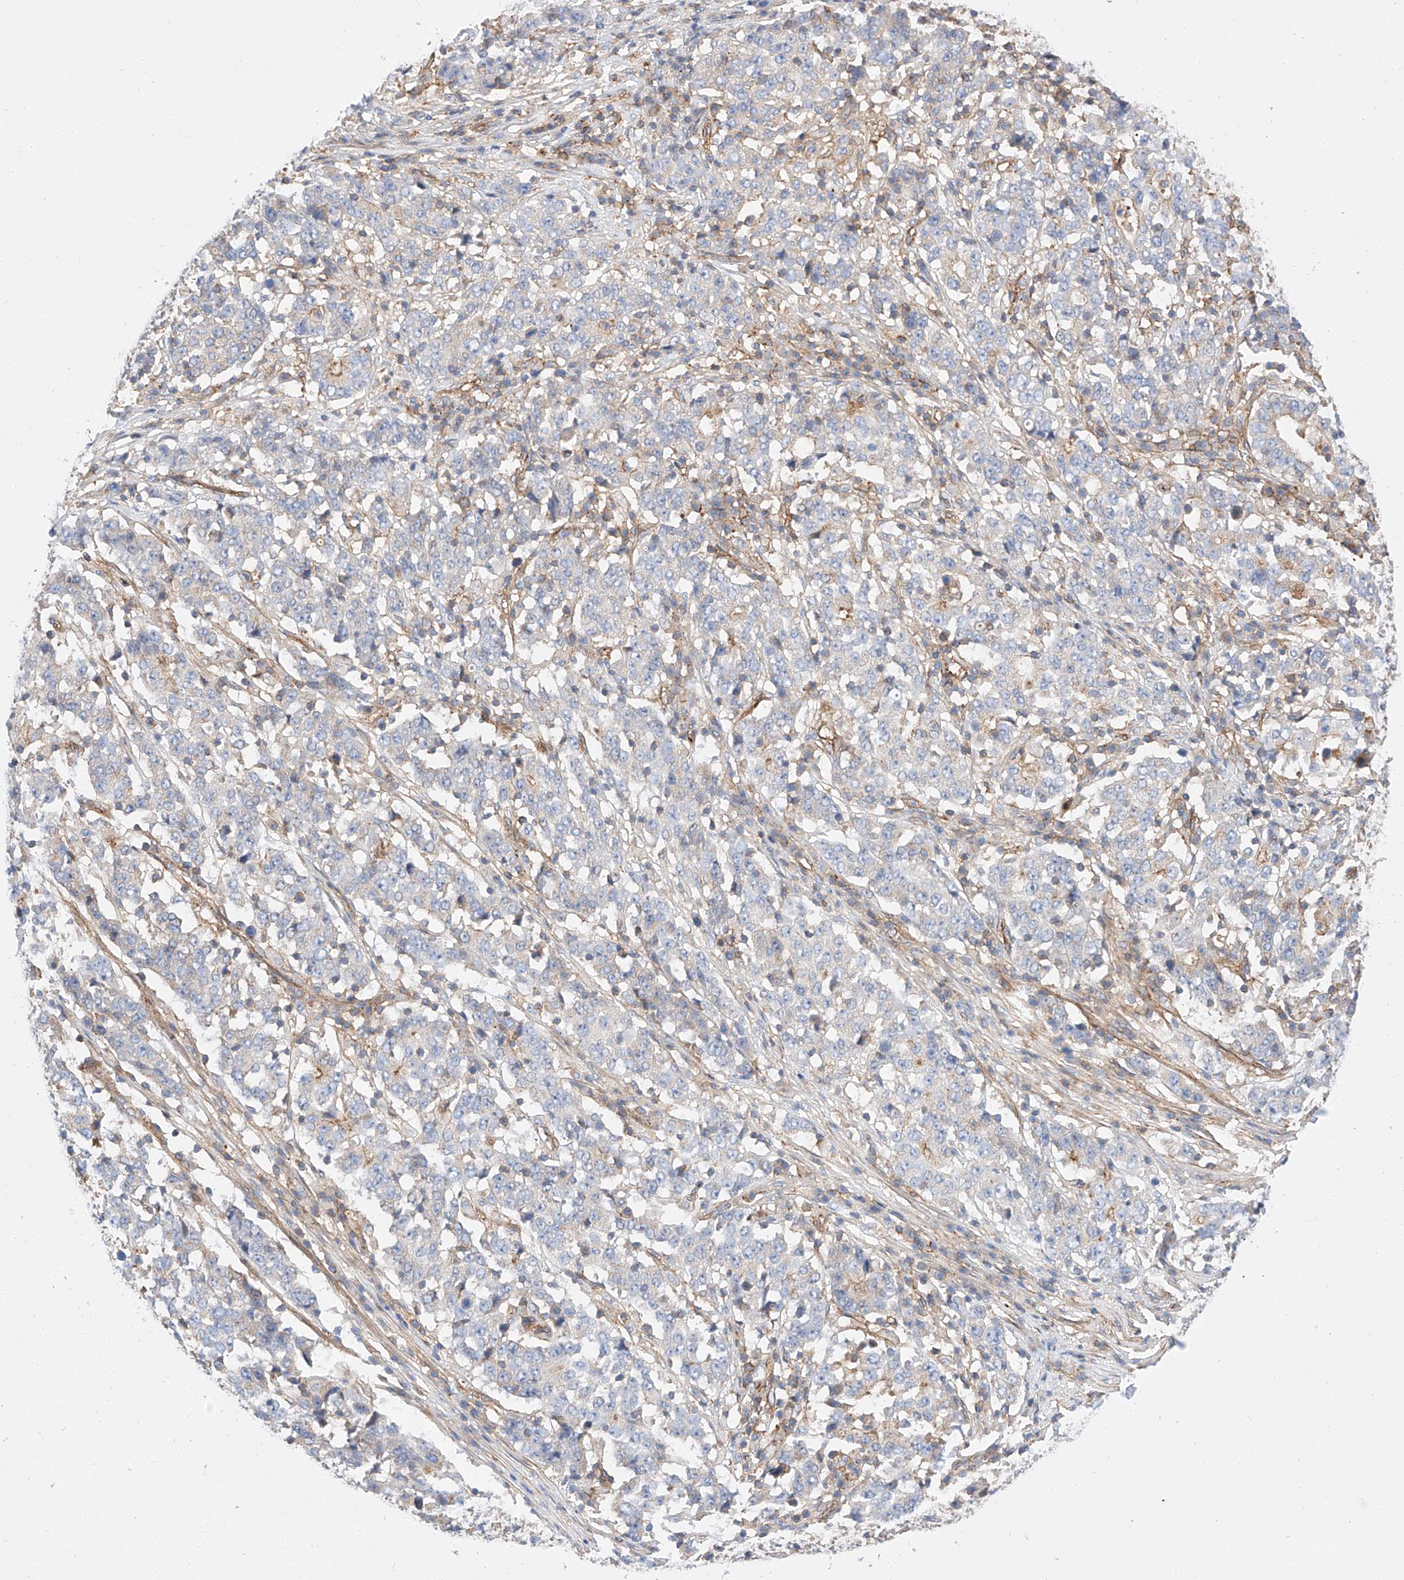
{"staining": {"intensity": "negative", "quantity": "none", "location": "none"}, "tissue": "stomach cancer", "cell_type": "Tumor cells", "image_type": "cancer", "snomed": [{"axis": "morphology", "description": "Adenocarcinoma, NOS"}, {"axis": "topography", "description": "Stomach"}], "caption": "IHC histopathology image of neoplastic tissue: stomach cancer stained with DAB exhibits no significant protein positivity in tumor cells. (Stains: DAB (3,3'-diaminobenzidine) immunohistochemistry with hematoxylin counter stain, Microscopy: brightfield microscopy at high magnification).", "gene": "HAUS4", "patient": {"sex": "male", "age": 59}}